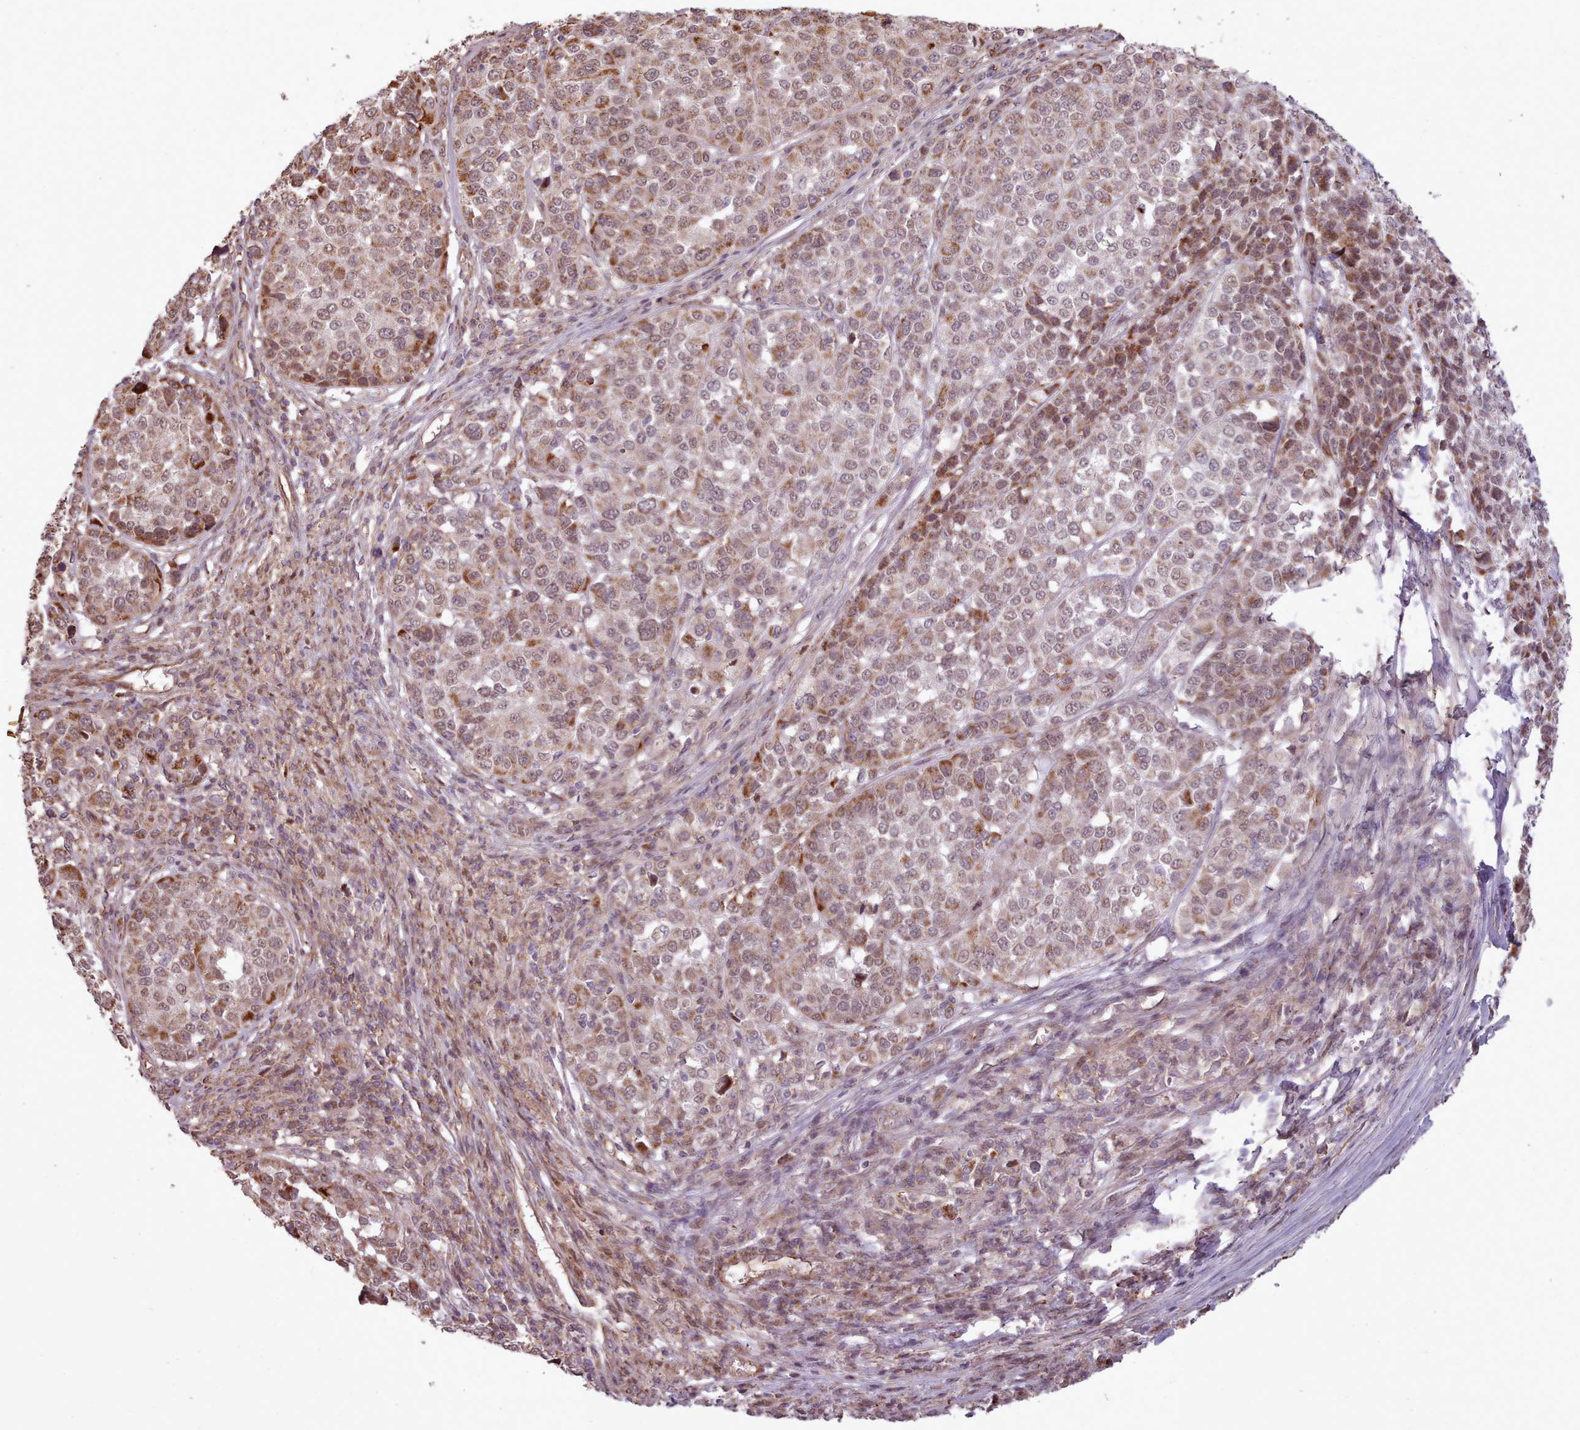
{"staining": {"intensity": "moderate", "quantity": "<25%", "location": "cytoplasmic/membranous"}, "tissue": "melanoma", "cell_type": "Tumor cells", "image_type": "cancer", "snomed": [{"axis": "morphology", "description": "Malignant melanoma, Metastatic site"}, {"axis": "topography", "description": "Lymph node"}], "caption": "A high-resolution photomicrograph shows immunohistochemistry (IHC) staining of melanoma, which exhibits moderate cytoplasmic/membranous staining in about <25% of tumor cells.", "gene": "ZMYM4", "patient": {"sex": "male", "age": 44}}